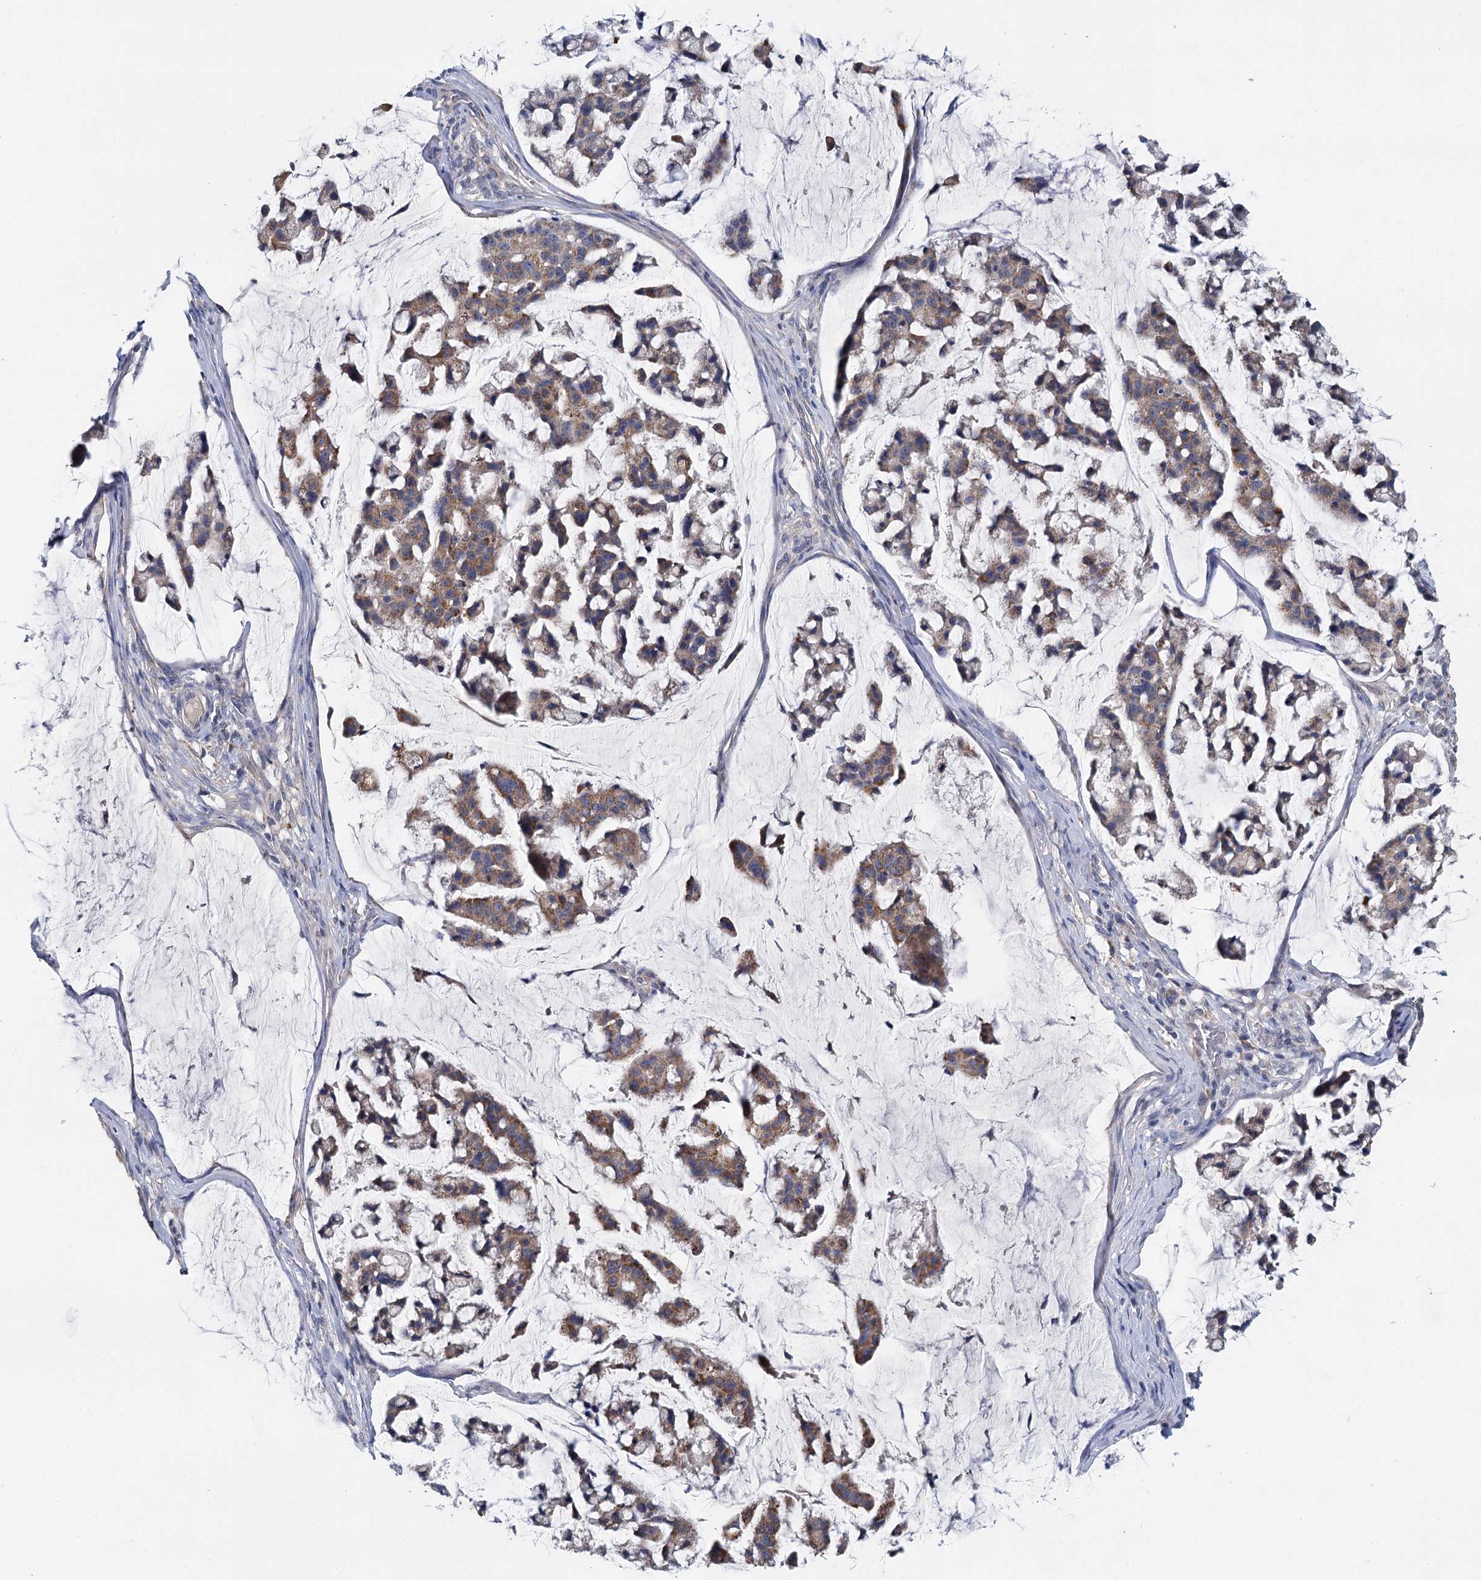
{"staining": {"intensity": "moderate", "quantity": "25%-75%", "location": "cytoplasmic/membranous"}, "tissue": "stomach cancer", "cell_type": "Tumor cells", "image_type": "cancer", "snomed": [{"axis": "morphology", "description": "Adenocarcinoma, NOS"}, {"axis": "topography", "description": "Stomach, lower"}], "caption": "High-magnification brightfield microscopy of adenocarcinoma (stomach) stained with DAB (brown) and counterstained with hematoxylin (blue). tumor cells exhibit moderate cytoplasmic/membranous positivity is identified in about25%-75% of cells.", "gene": "ANKRD16", "patient": {"sex": "male", "age": 67}}